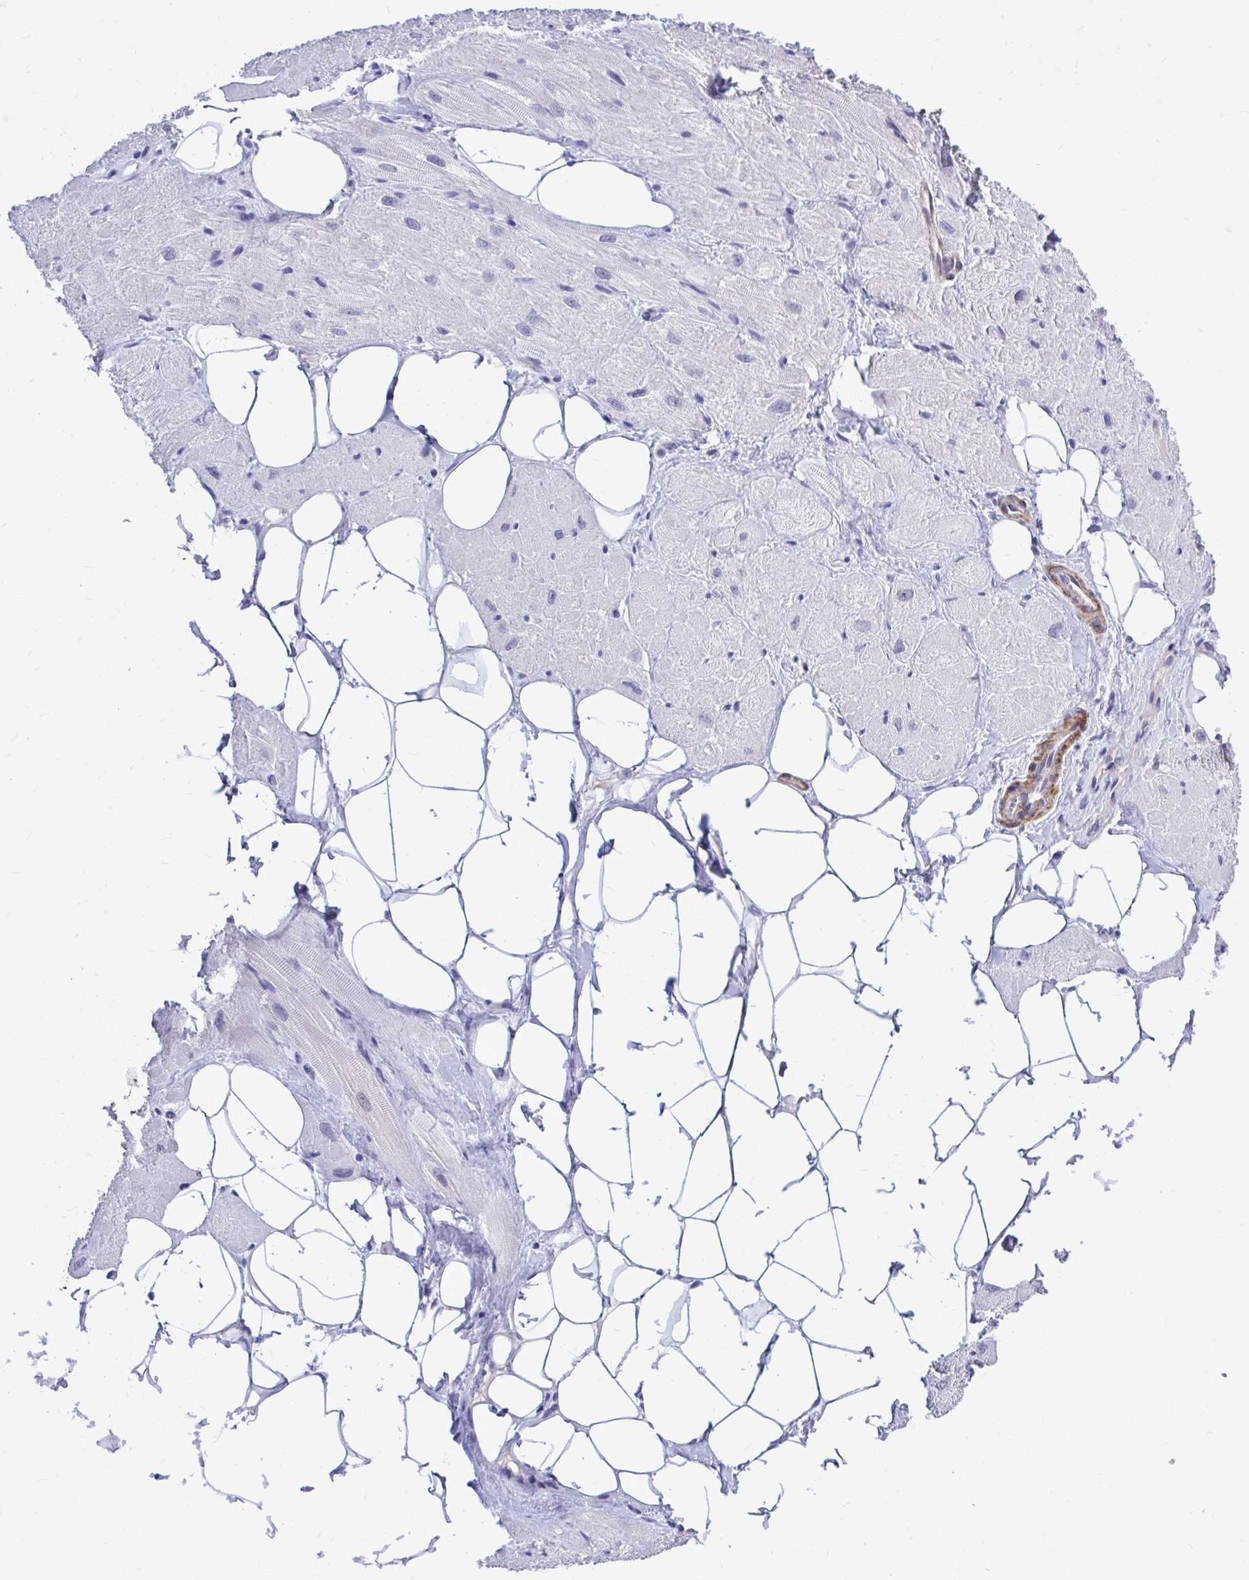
{"staining": {"intensity": "negative", "quantity": "none", "location": "none"}, "tissue": "heart muscle", "cell_type": "Cardiomyocytes", "image_type": "normal", "snomed": [{"axis": "morphology", "description": "Normal tissue, NOS"}, {"axis": "topography", "description": "Heart"}], "caption": "IHC of normal heart muscle displays no positivity in cardiomyocytes.", "gene": "ZBTB25", "patient": {"sex": "male", "age": 62}}